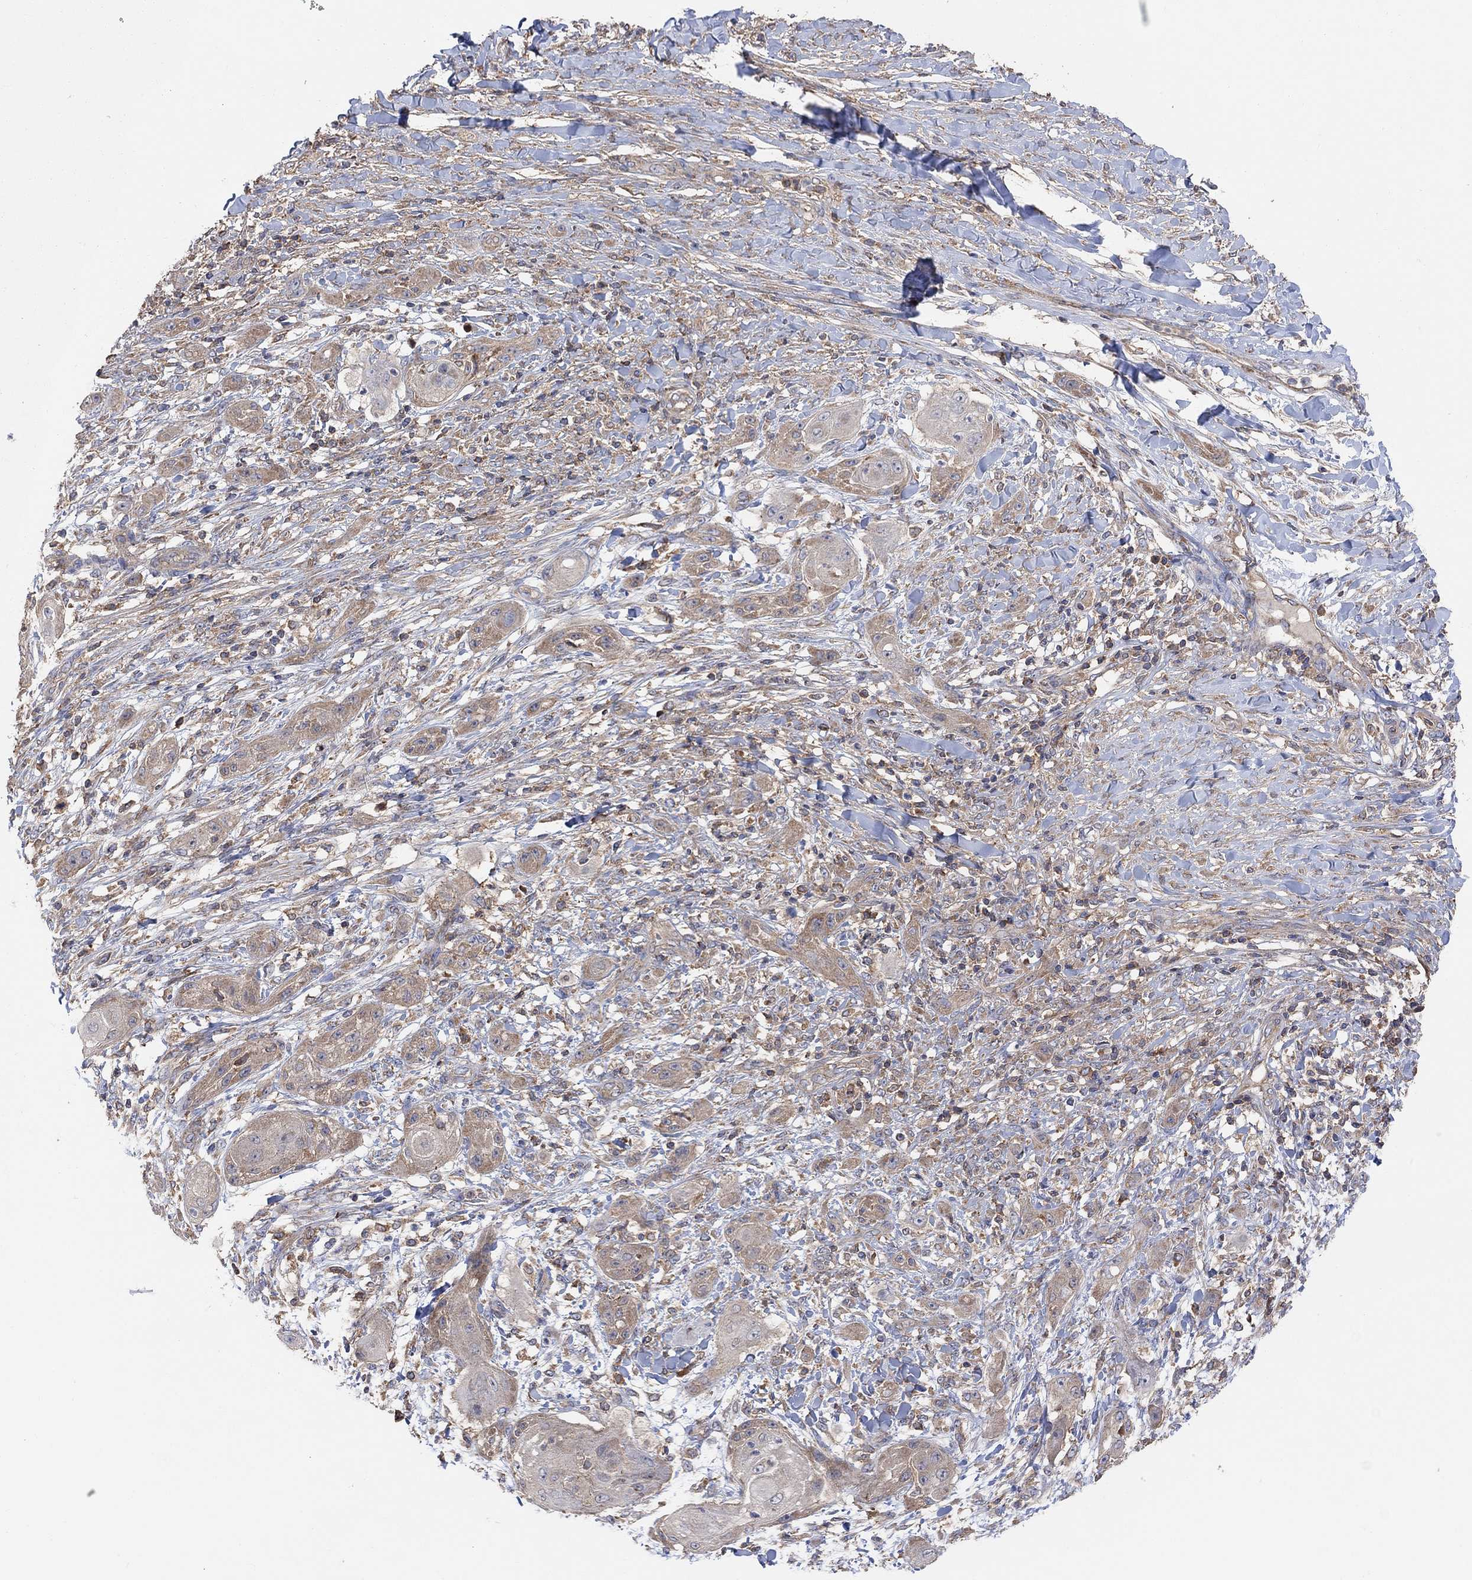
{"staining": {"intensity": "weak", "quantity": "<25%", "location": "cytoplasmic/membranous"}, "tissue": "skin cancer", "cell_type": "Tumor cells", "image_type": "cancer", "snomed": [{"axis": "morphology", "description": "Squamous cell carcinoma, NOS"}, {"axis": "topography", "description": "Skin"}], "caption": "This is an immunohistochemistry (IHC) image of human skin squamous cell carcinoma. There is no positivity in tumor cells.", "gene": "BLOC1S3", "patient": {"sex": "male", "age": 62}}